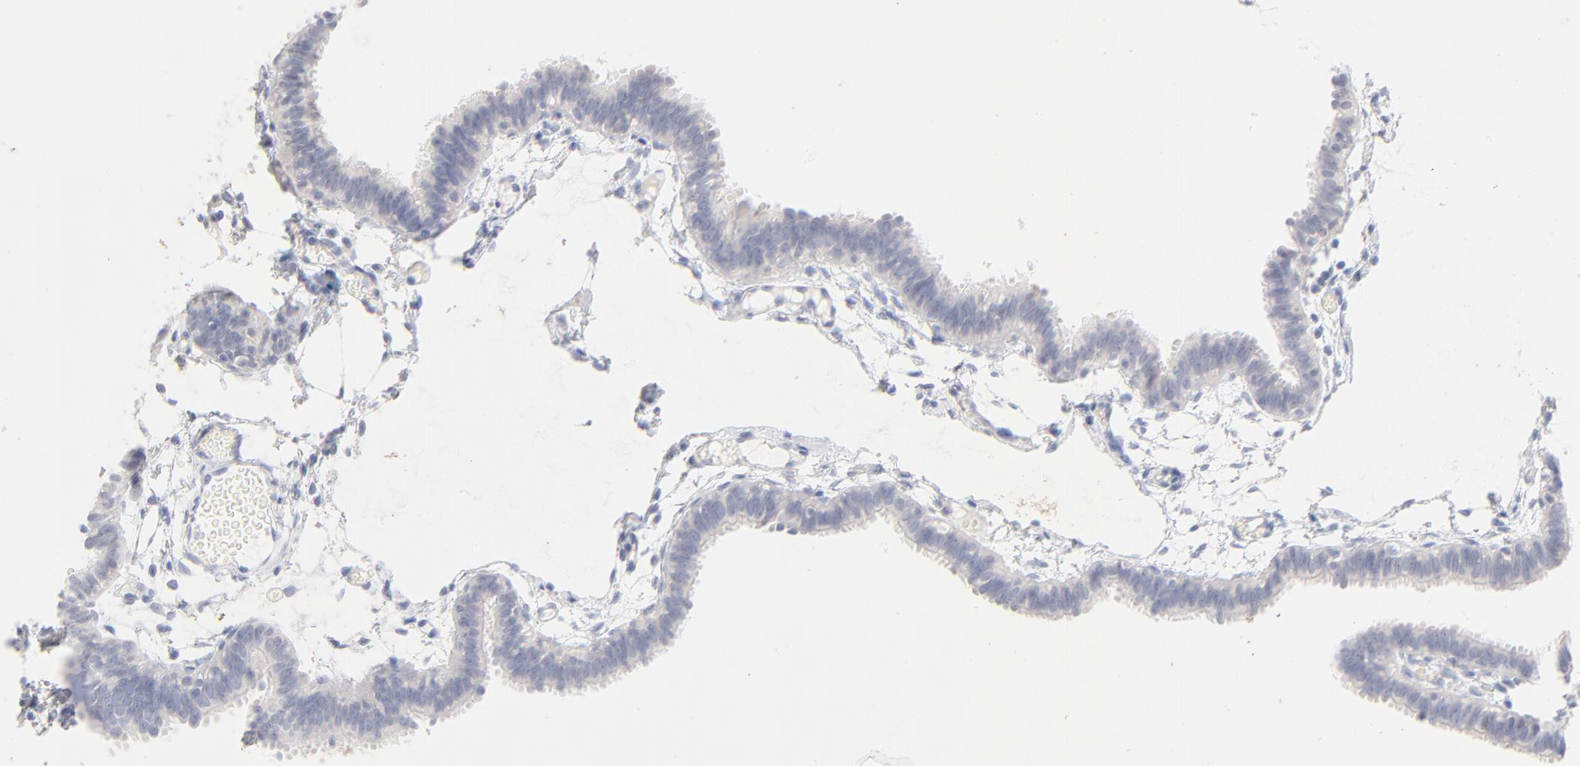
{"staining": {"intensity": "negative", "quantity": "none", "location": "none"}, "tissue": "fallopian tube", "cell_type": "Glandular cells", "image_type": "normal", "snomed": [{"axis": "morphology", "description": "Normal tissue, NOS"}, {"axis": "topography", "description": "Fallopian tube"}], "caption": "Immunohistochemistry (IHC) of benign human fallopian tube exhibits no expression in glandular cells. Brightfield microscopy of immunohistochemistry (IHC) stained with DAB (3,3'-diaminobenzidine) (brown) and hematoxylin (blue), captured at high magnification.", "gene": "ONECUT1", "patient": {"sex": "female", "age": 29}}